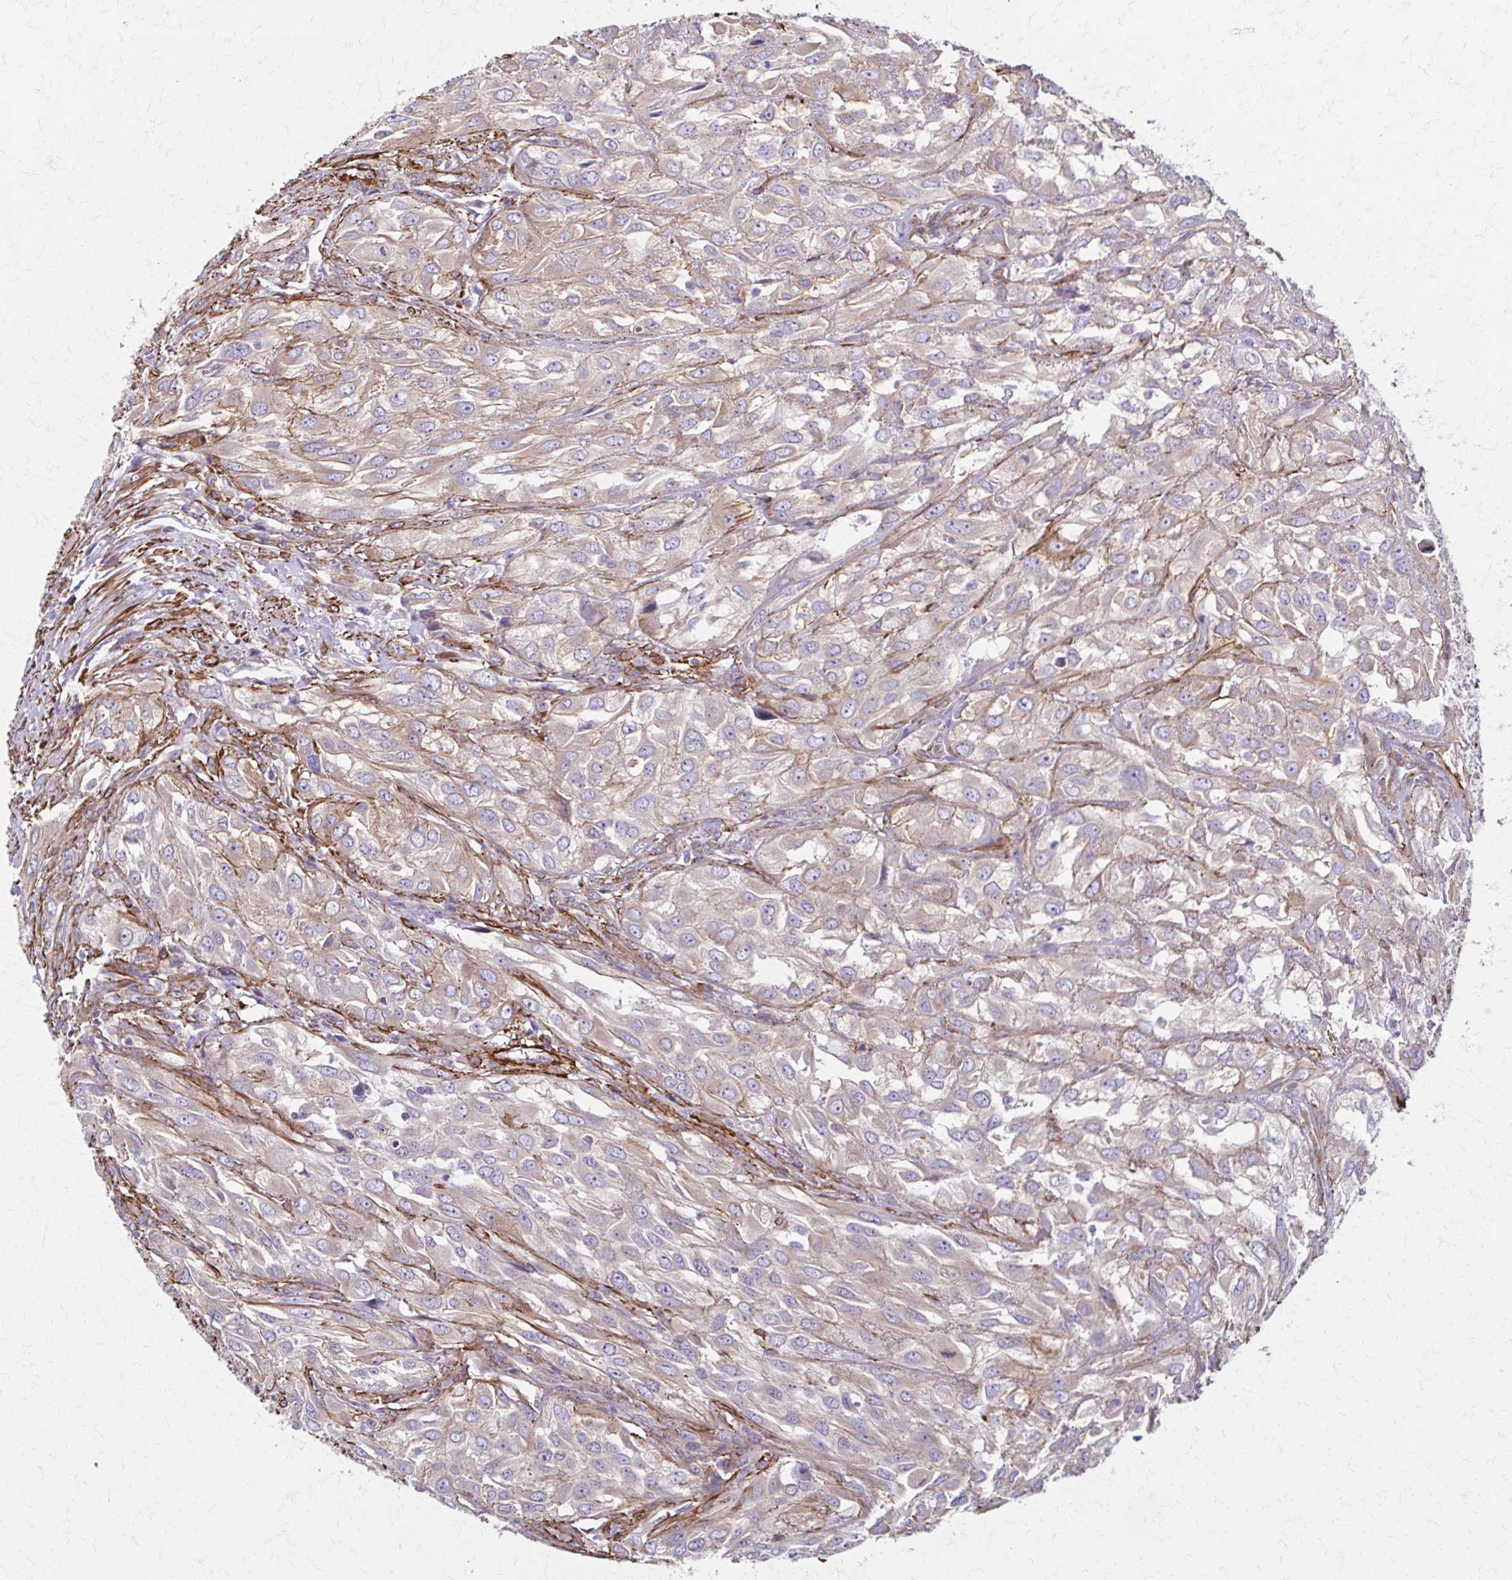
{"staining": {"intensity": "weak", "quantity": ">75%", "location": "cytoplasmic/membranous"}, "tissue": "urothelial cancer", "cell_type": "Tumor cells", "image_type": "cancer", "snomed": [{"axis": "morphology", "description": "Urothelial carcinoma, High grade"}, {"axis": "topography", "description": "Urinary bladder"}], "caption": "Immunohistochemical staining of human high-grade urothelial carcinoma shows weak cytoplasmic/membranous protein staining in approximately >75% of tumor cells. The protein is shown in brown color, while the nuclei are stained blue.", "gene": "TIMMDC1", "patient": {"sex": "male", "age": 67}}